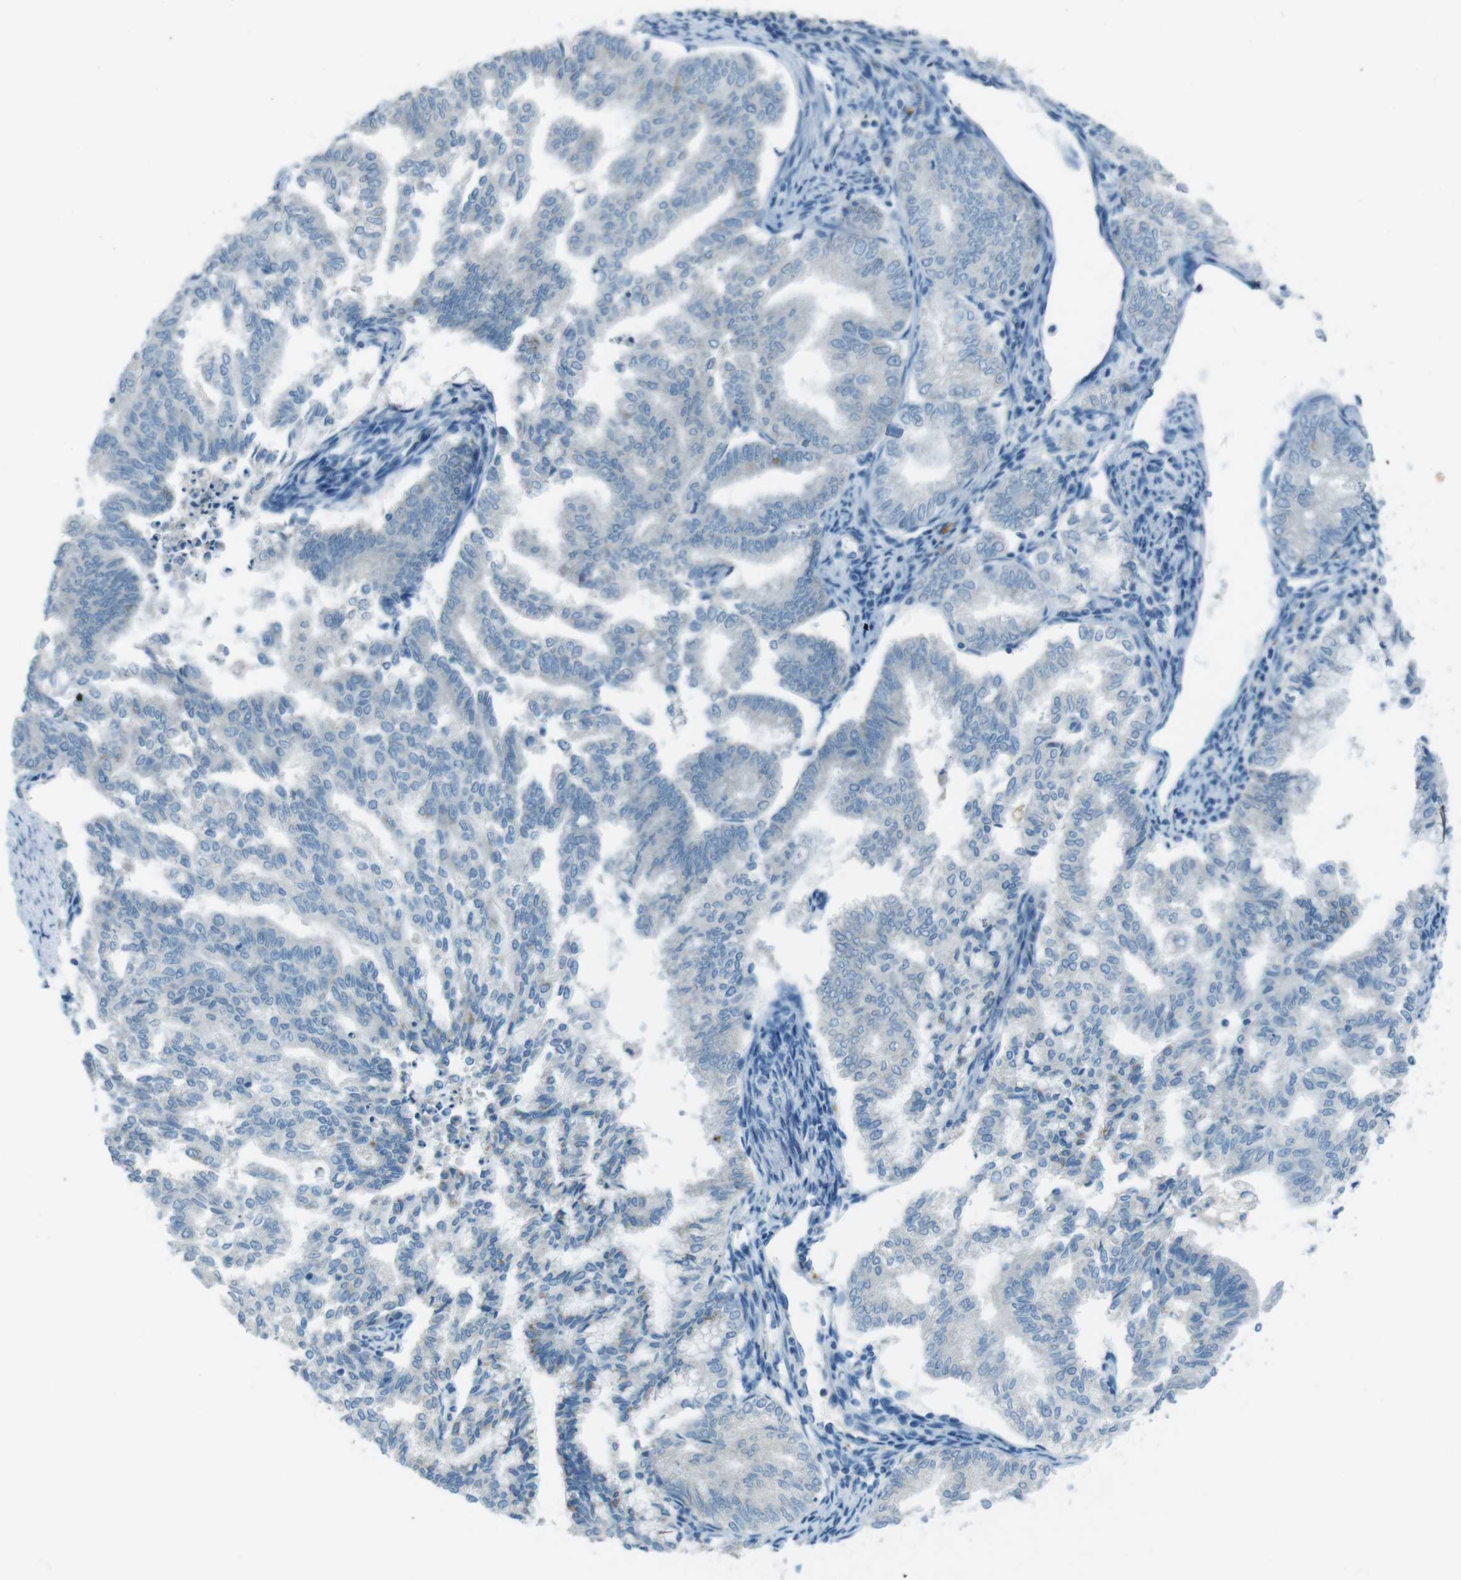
{"staining": {"intensity": "negative", "quantity": "none", "location": "none"}, "tissue": "endometrial cancer", "cell_type": "Tumor cells", "image_type": "cancer", "snomed": [{"axis": "morphology", "description": "Adenocarcinoma, NOS"}, {"axis": "topography", "description": "Endometrium"}], "caption": "Immunohistochemistry of endometrial cancer exhibits no expression in tumor cells.", "gene": "TXNDC15", "patient": {"sex": "female", "age": 79}}